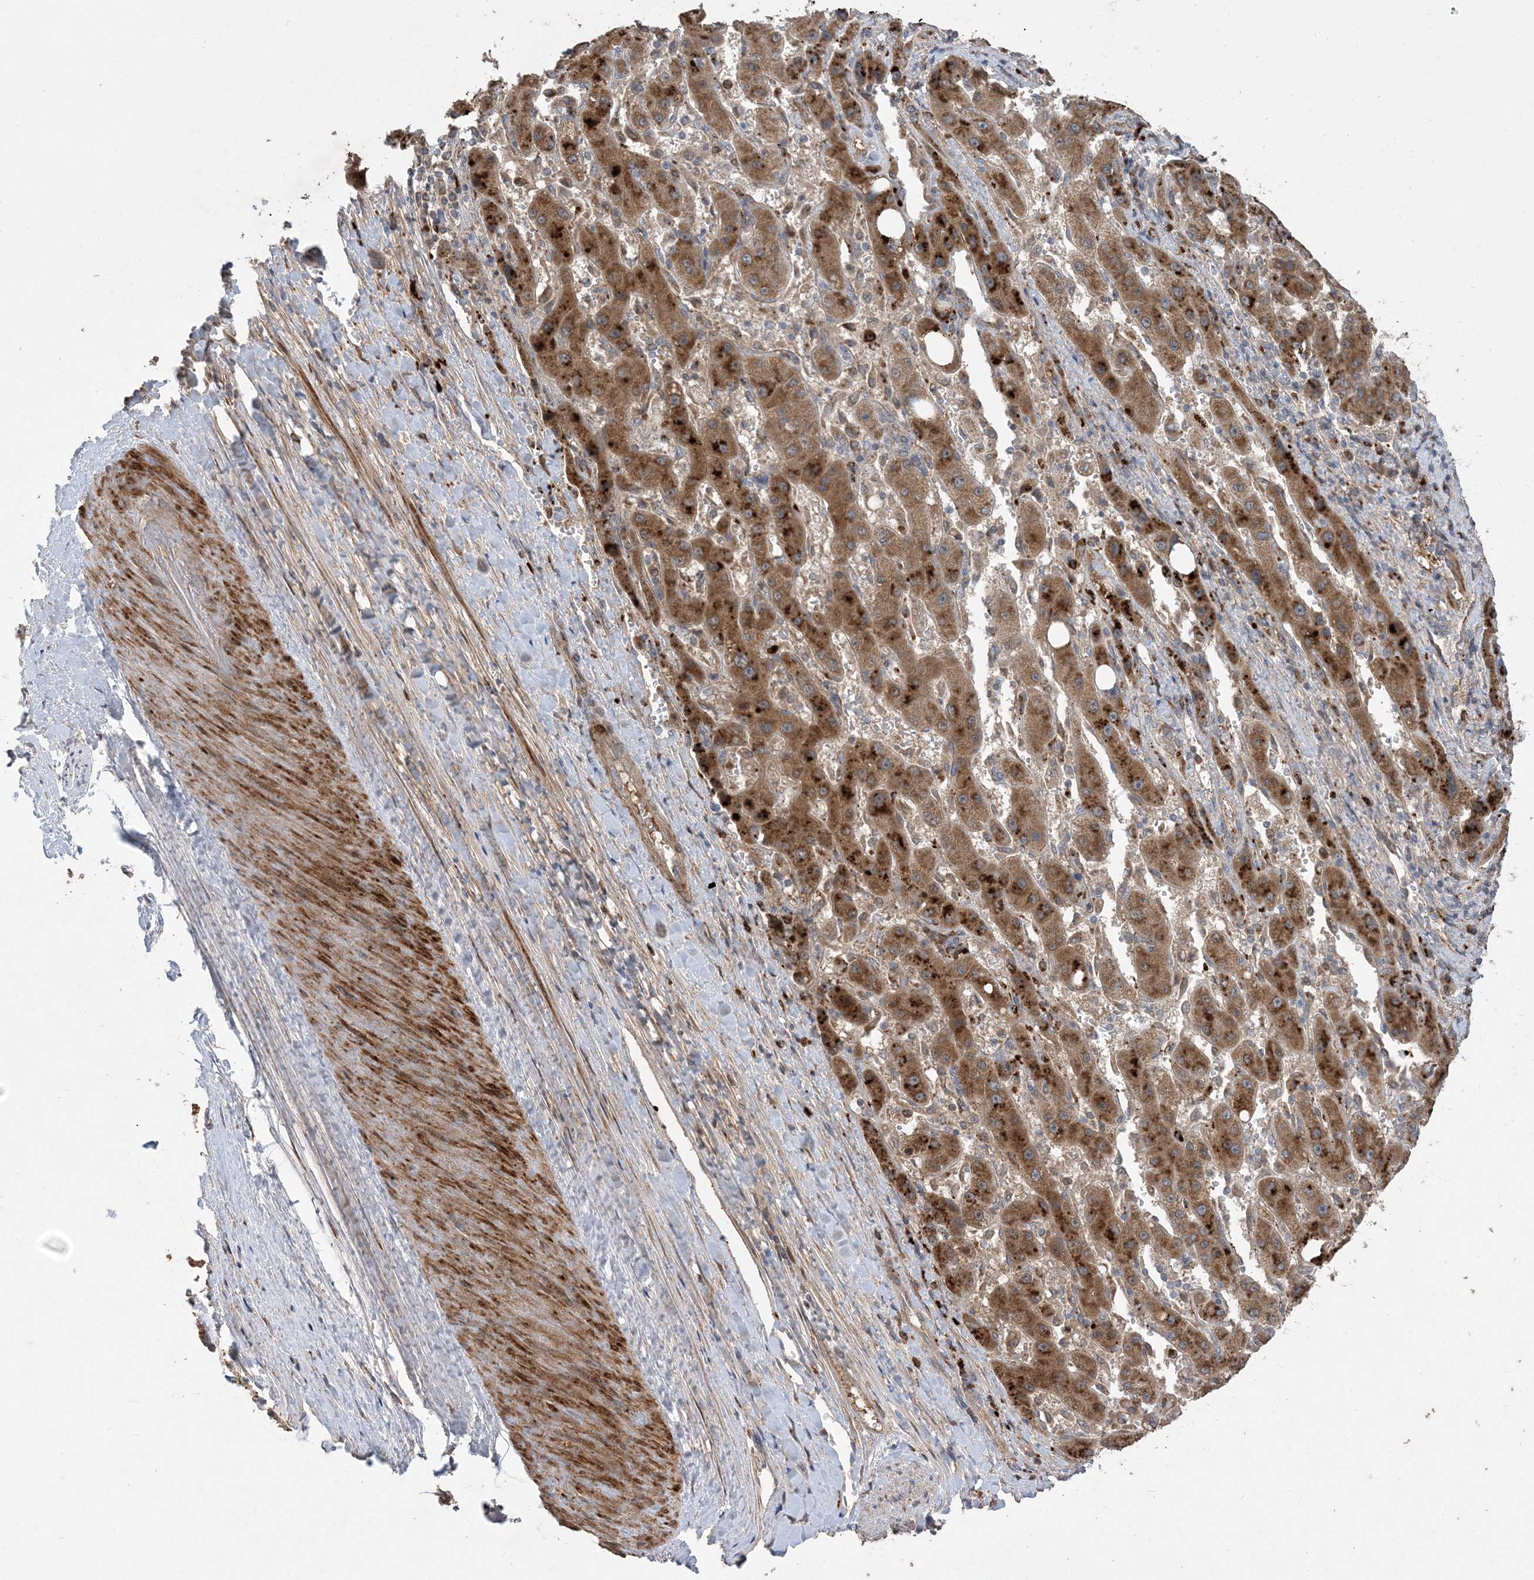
{"staining": {"intensity": "strong", "quantity": ">75%", "location": "cytoplasmic/membranous"}, "tissue": "liver cancer", "cell_type": "Tumor cells", "image_type": "cancer", "snomed": [{"axis": "morphology", "description": "Carcinoma, Hepatocellular, NOS"}, {"axis": "topography", "description": "Liver"}], "caption": "Liver hepatocellular carcinoma stained for a protein (brown) displays strong cytoplasmic/membranous positive positivity in approximately >75% of tumor cells.", "gene": "MASP2", "patient": {"sex": "female", "age": 73}}